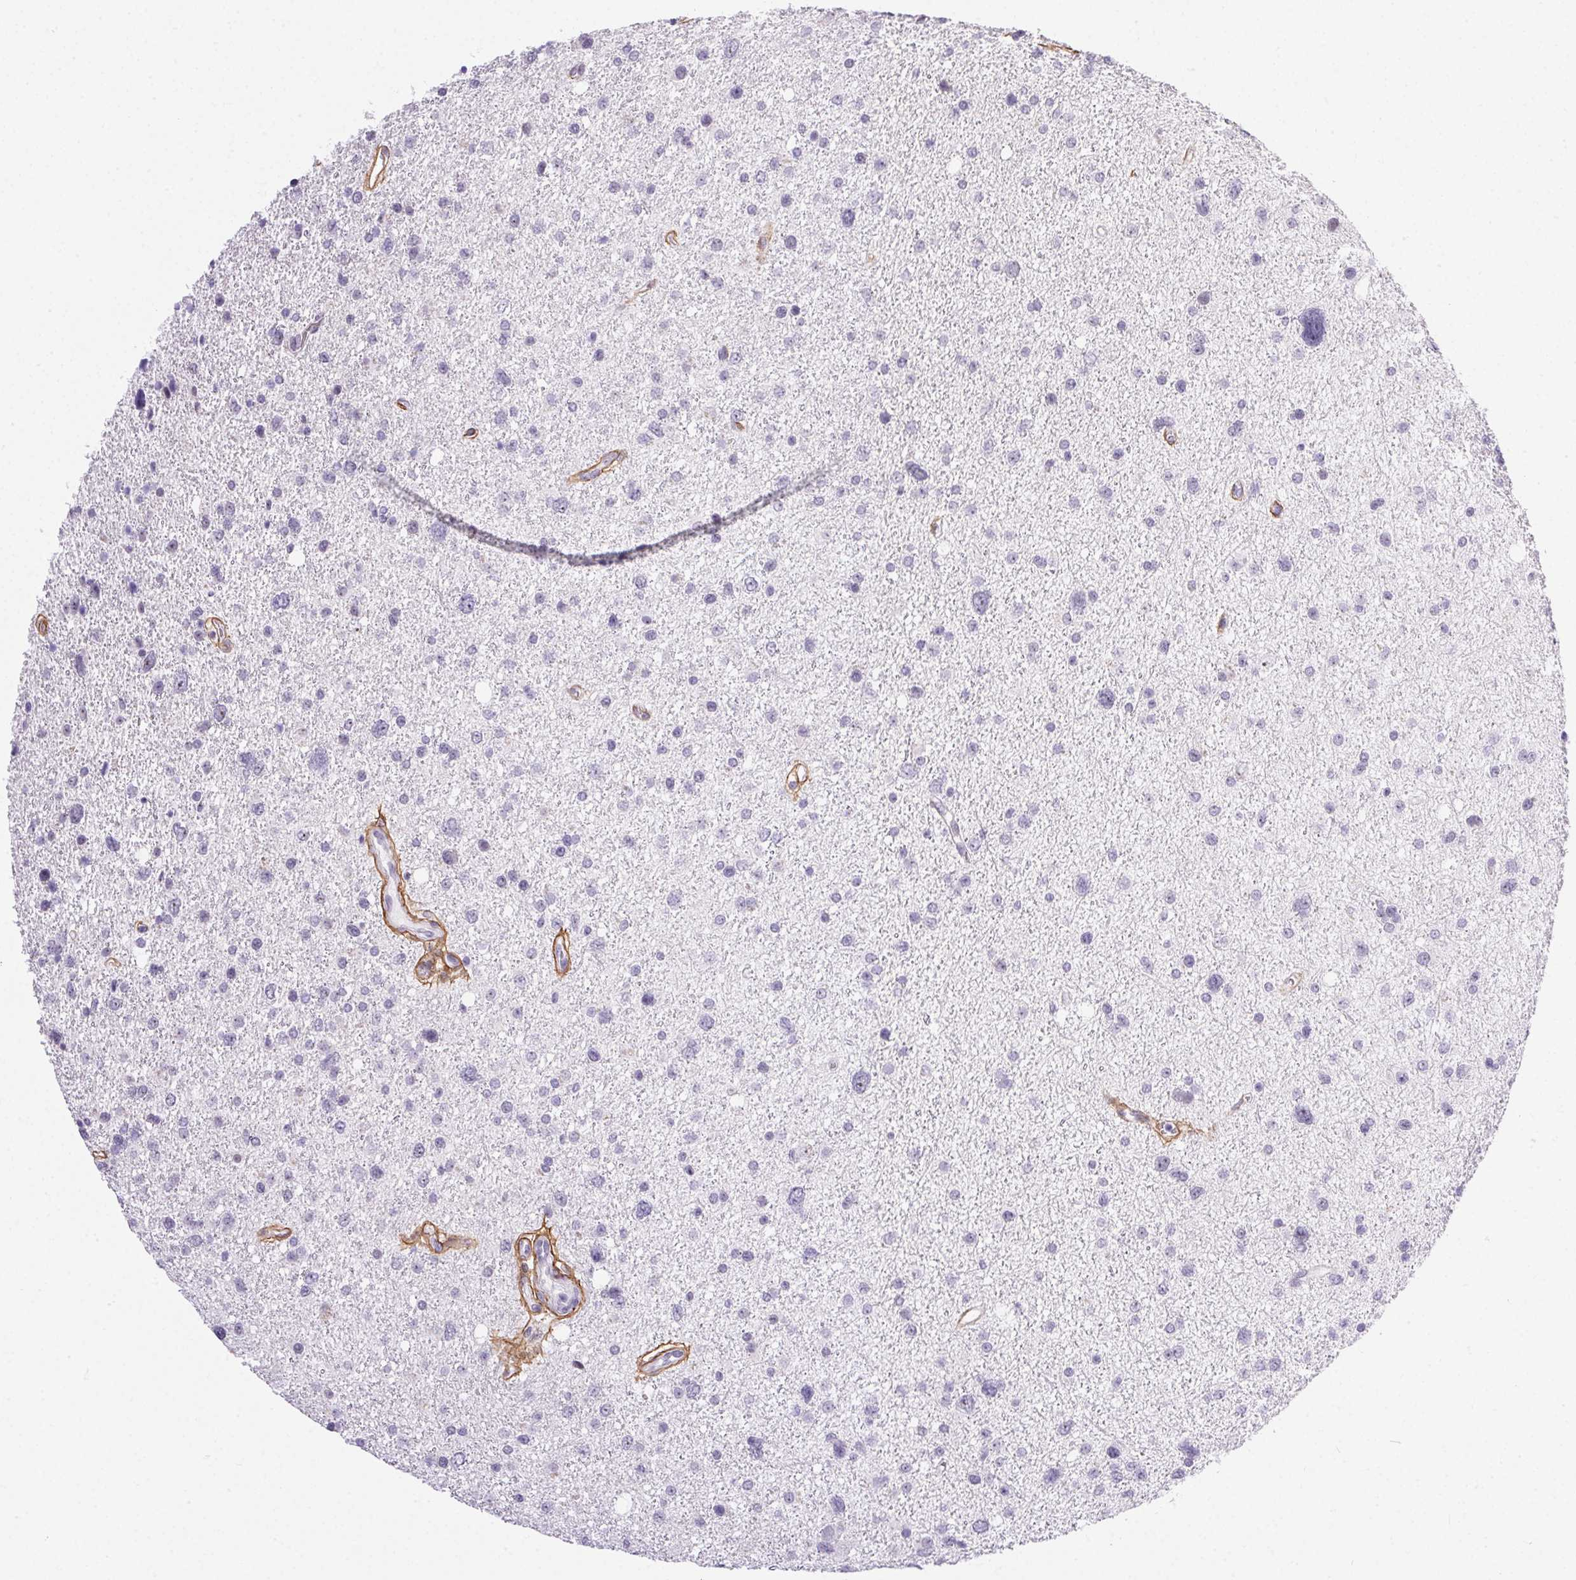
{"staining": {"intensity": "negative", "quantity": "none", "location": "none"}, "tissue": "glioma", "cell_type": "Tumor cells", "image_type": "cancer", "snomed": [{"axis": "morphology", "description": "Glioma, malignant, Low grade"}, {"axis": "topography", "description": "Brain"}], "caption": "Glioma was stained to show a protein in brown. There is no significant positivity in tumor cells.", "gene": "PDZD2", "patient": {"sex": "female", "age": 55}}